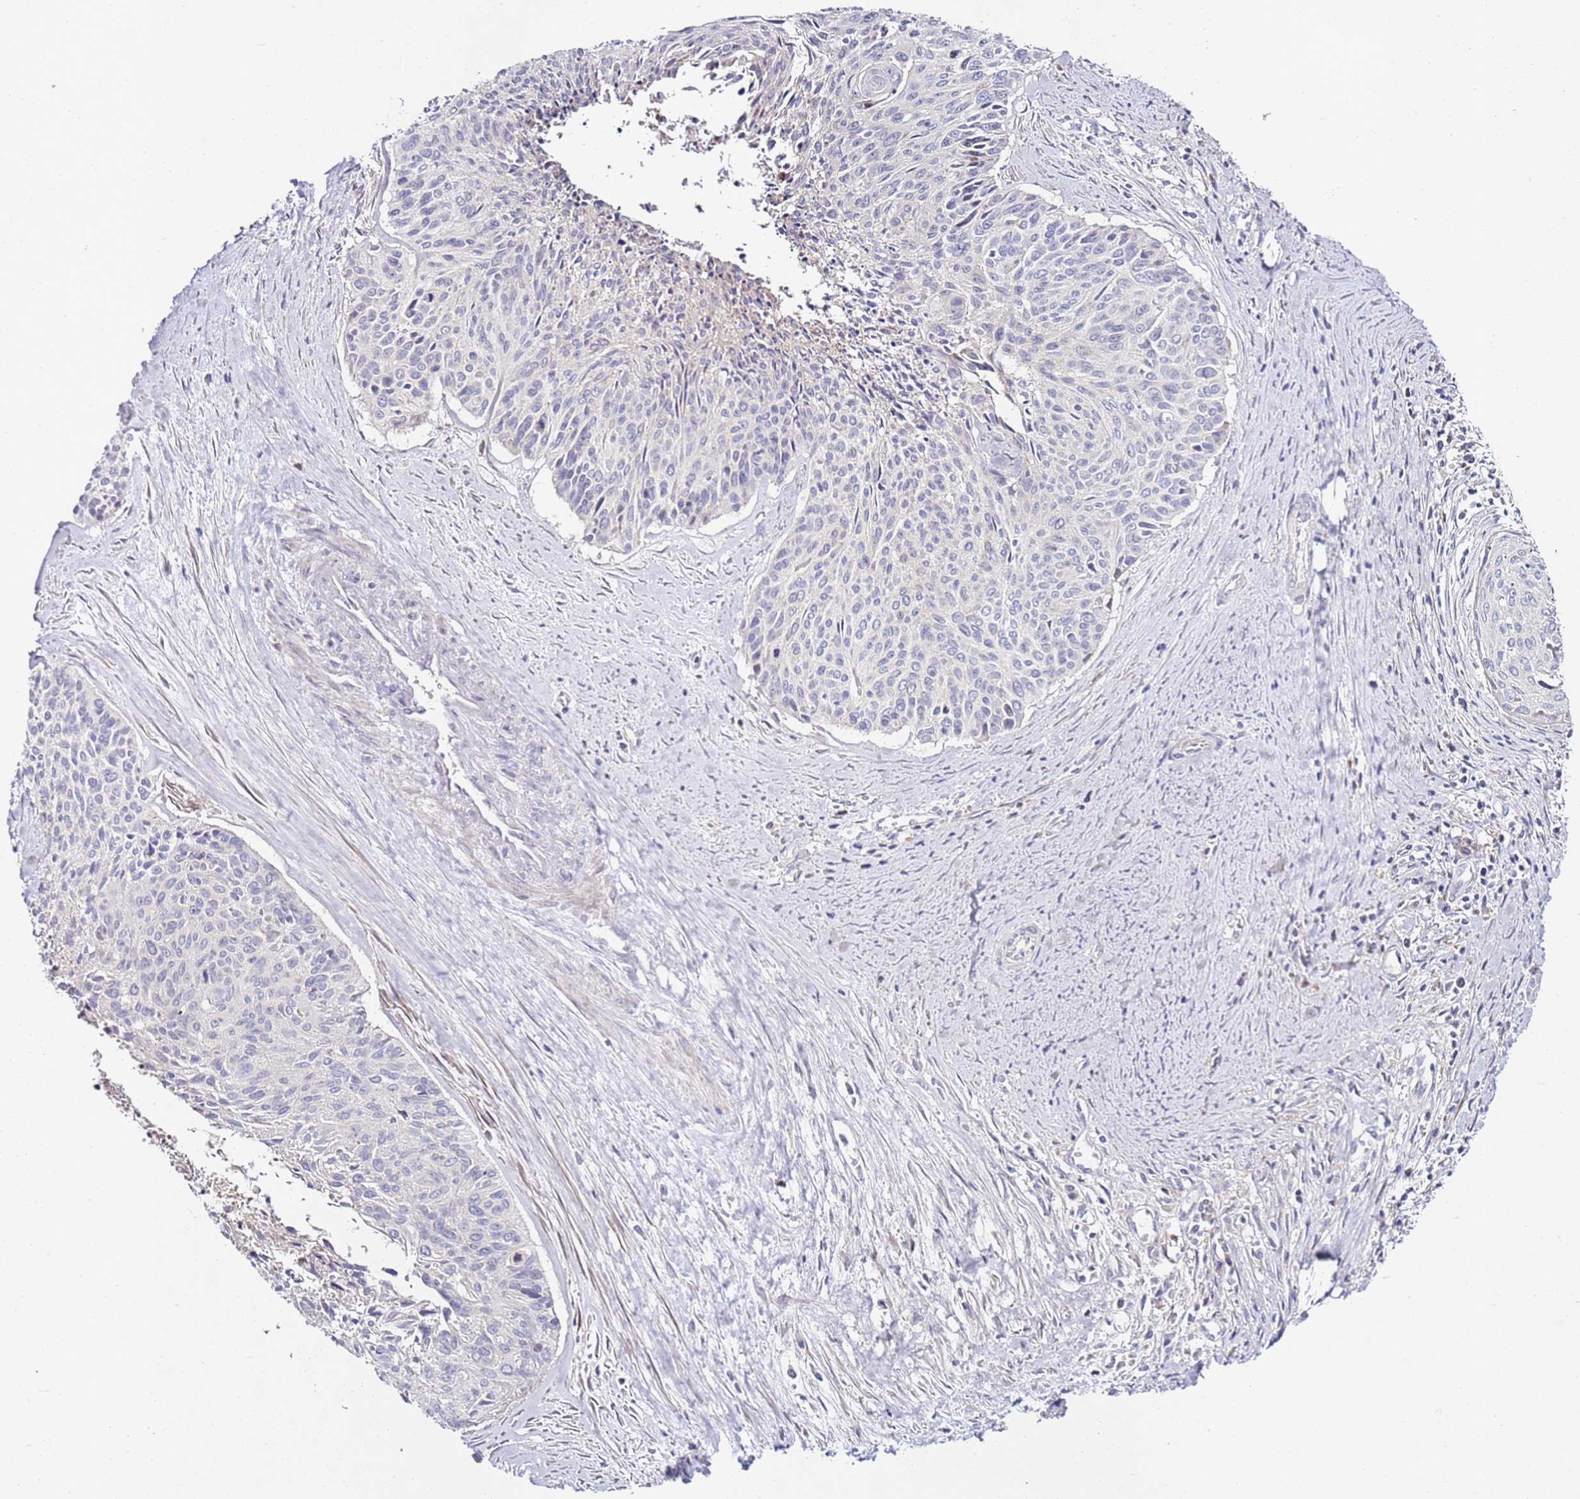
{"staining": {"intensity": "negative", "quantity": "none", "location": "none"}, "tissue": "cervical cancer", "cell_type": "Tumor cells", "image_type": "cancer", "snomed": [{"axis": "morphology", "description": "Squamous cell carcinoma, NOS"}, {"axis": "topography", "description": "Cervix"}], "caption": "This micrograph is of cervical cancer (squamous cell carcinoma) stained with immunohistochemistry to label a protein in brown with the nuclei are counter-stained blue. There is no positivity in tumor cells.", "gene": "CNOT9", "patient": {"sex": "female", "age": 55}}